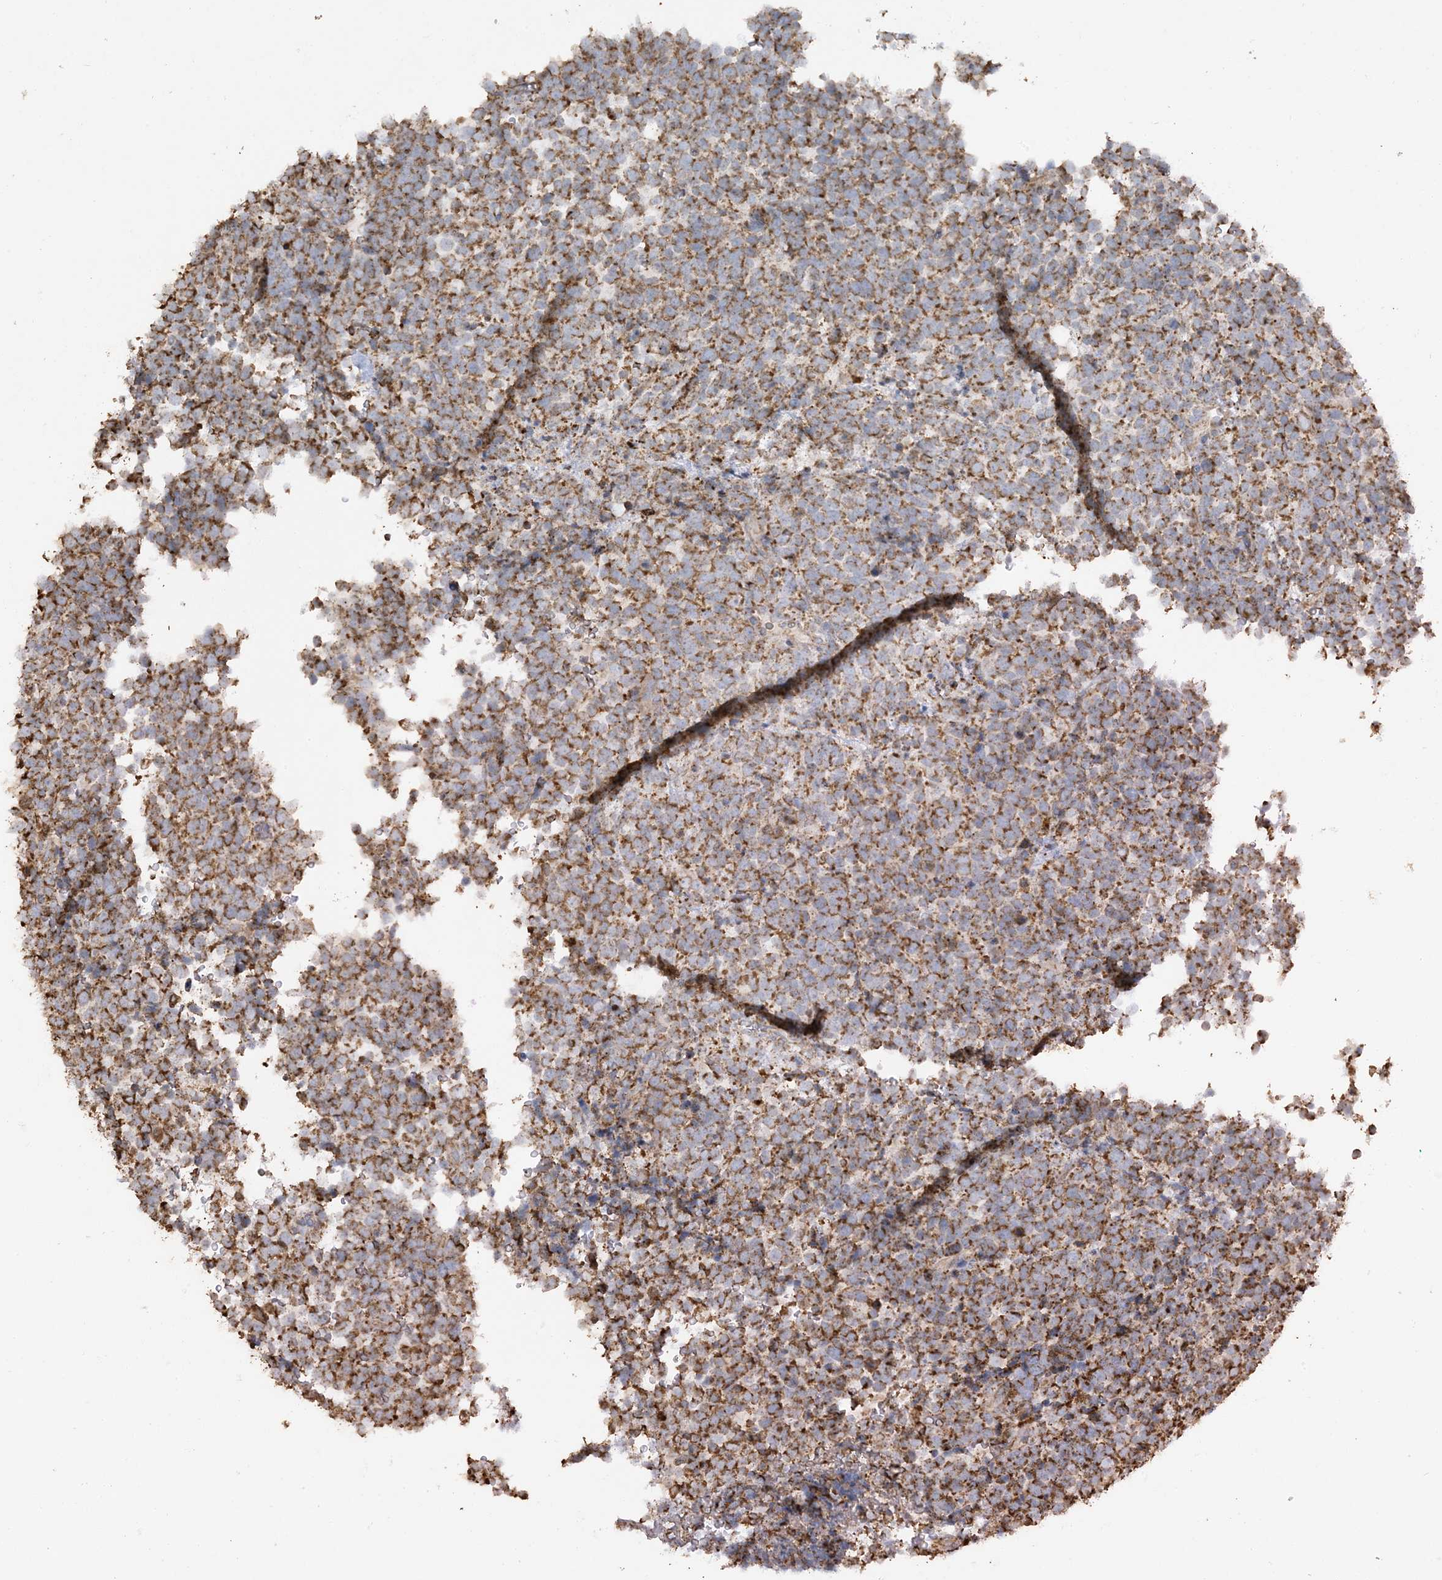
{"staining": {"intensity": "moderate", "quantity": ">75%", "location": "cytoplasmic/membranous"}, "tissue": "urothelial cancer", "cell_type": "Tumor cells", "image_type": "cancer", "snomed": [{"axis": "morphology", "description": "Urothelial carcinoma, High grade"}, {"axis": "topography", "description": "Urinary bladder"}], "caption": "Human urothelial cancer stained with a protein marker demonstrates moderate staining in tumor cells.", "gene": "AGA", "patient": {"sex": "female", "age": 82}}